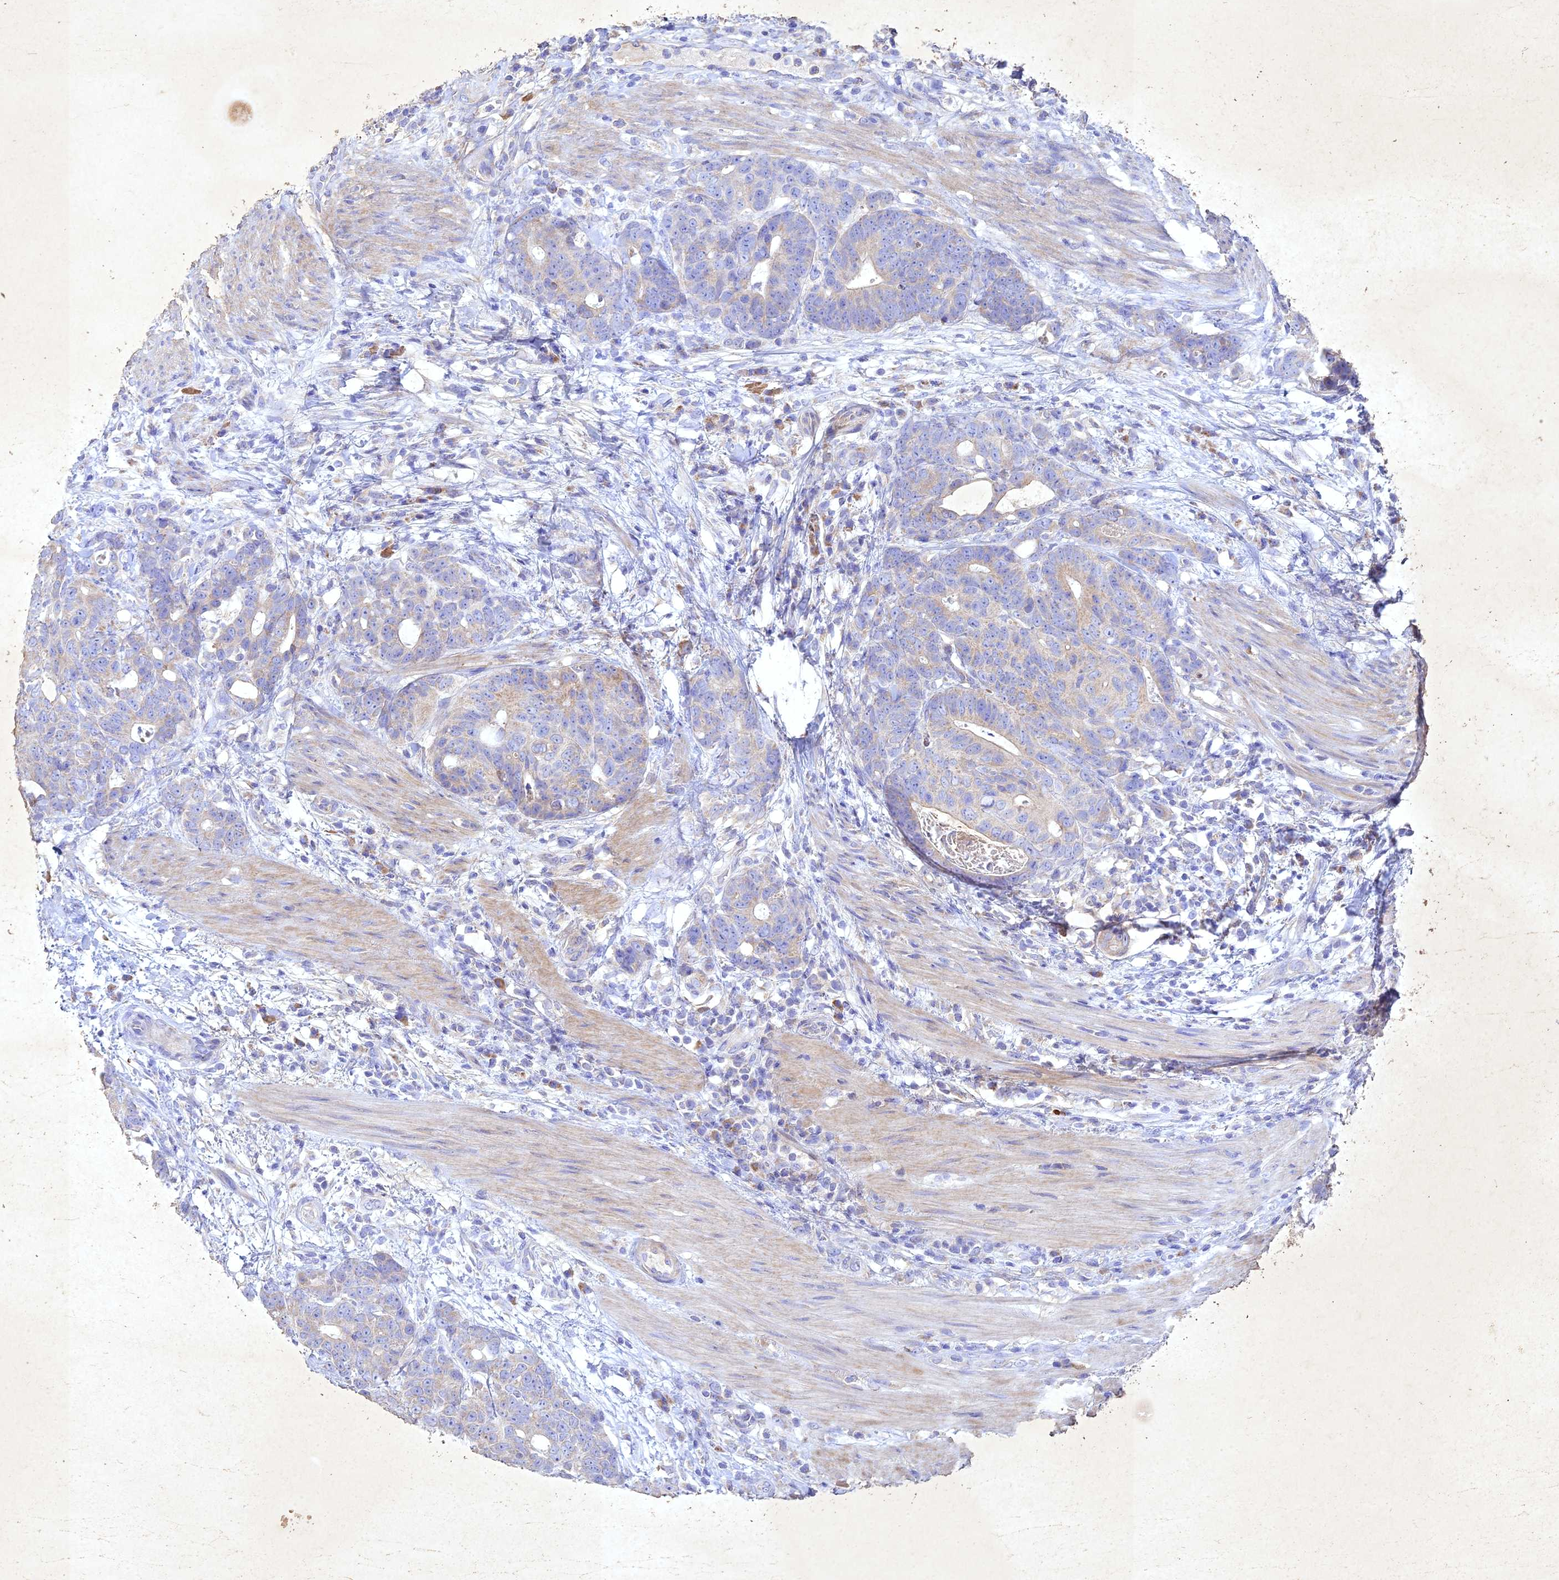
{"staining": {"intensity": "moderate", "quantity": "<25%", "location": "cytoplasmic/membranous"}, "tissue": "colorectal cancer", "cell_type": "Tumor cells", "image_type": "cancer", "snomed": [{"axis": "morphology", "description": "Adenocarcinoma, NOS"}, {"axis": "topography", "description": "Colon"}], "caption": "Colorectal cancer (adenocarcinoma) stained with a brown dye shows moderate cytoplasmic/membranous positive expression in approximately <25% of tumor cells.", "gene": "NDUFV1", "patient": {"sex": "female", "age": 82}}